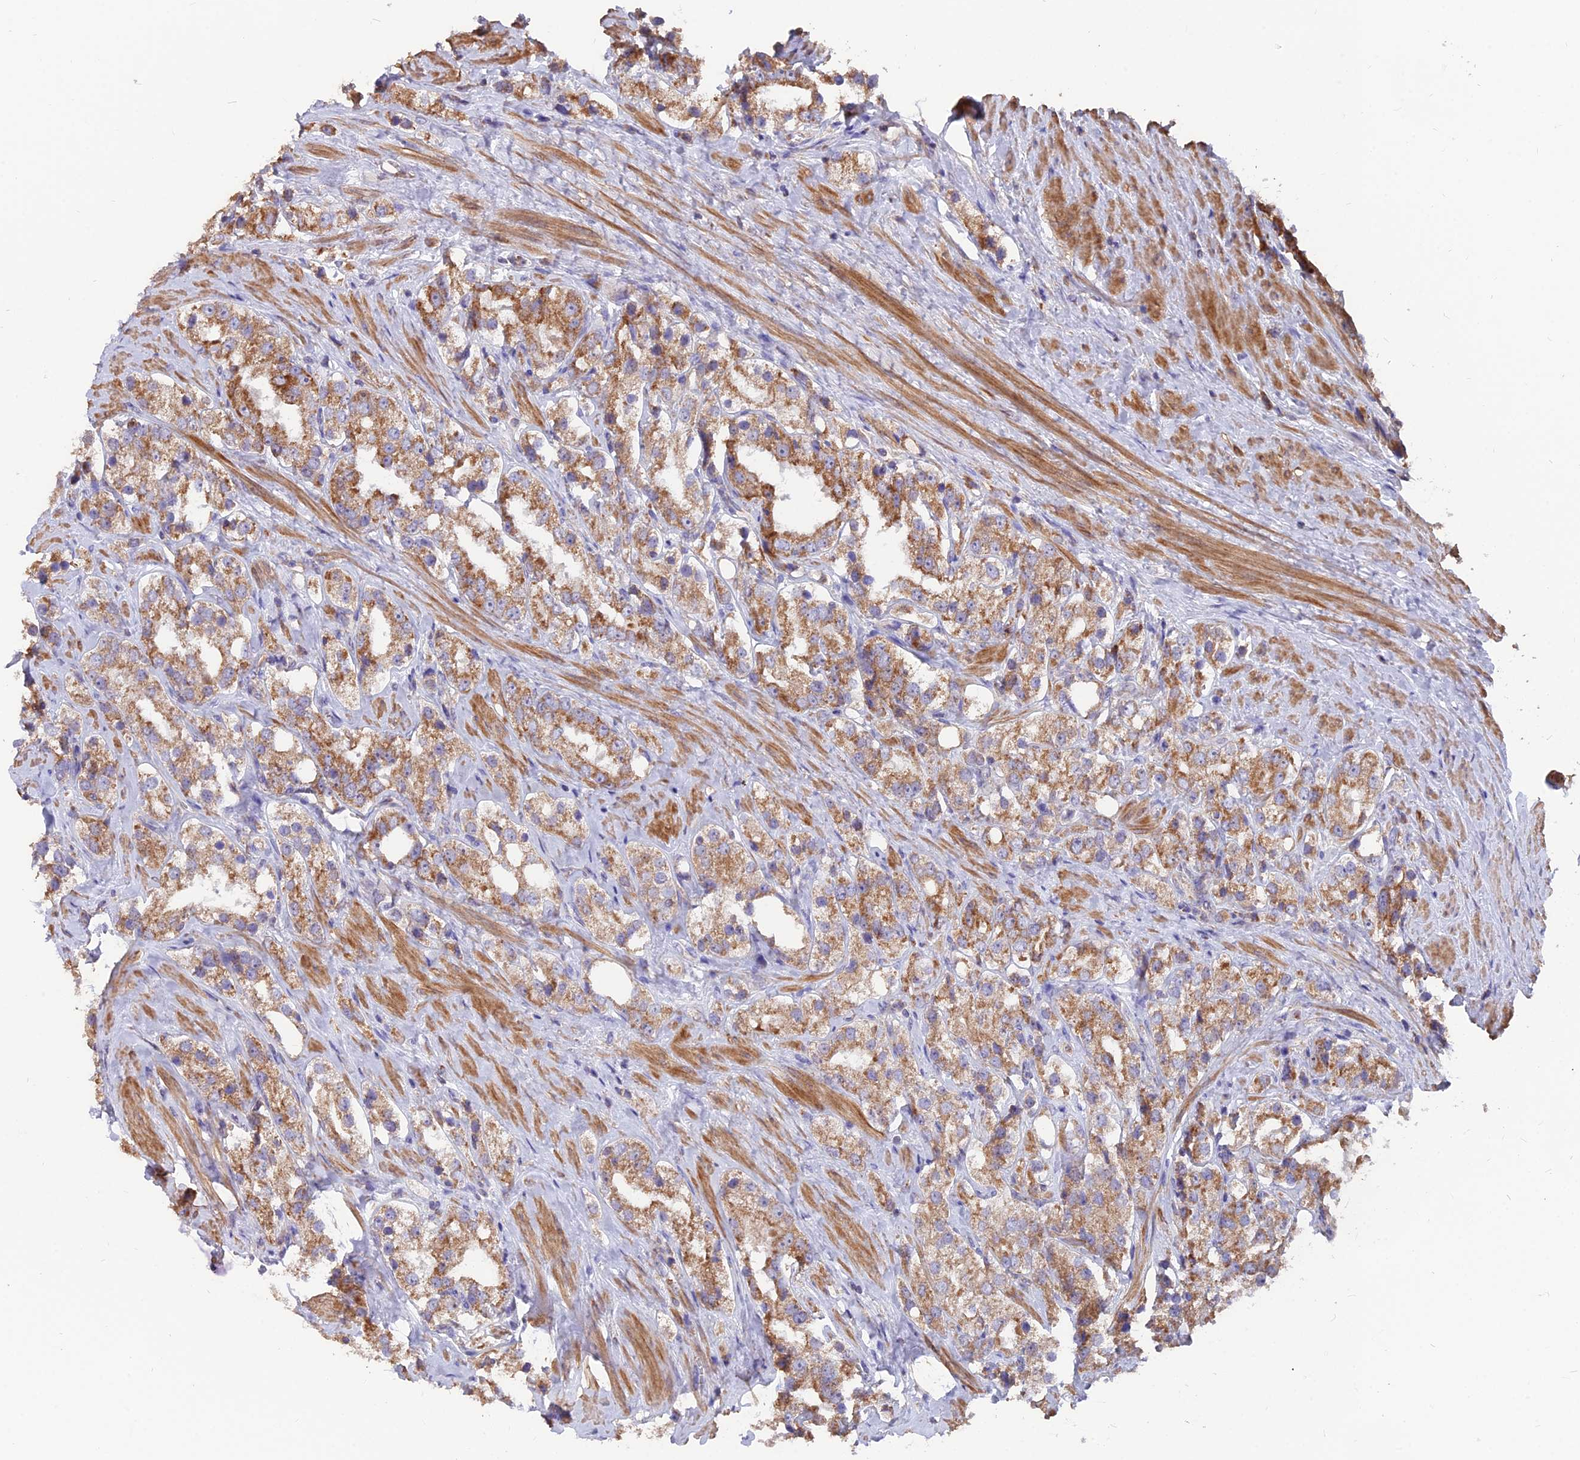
{"staining": {"intensity": "moderate", "quantity": ">75%", "location": "cytoplasmic/membranous"}, "tissue": "prostate cancer", "cell_type": "Tumor cells", "image_type": "cancer", "snomed": [{"axis": "morphology", "description": "Adenocarcinoma, NOS"}, {"axis": "topography", "description": "Prostate"}], "caption": "IHC of human prostate adenocarcinoma demonstrates medium levels of moderate cytoplasmic/membranous staining in approximately >75% of tumor cells.", "gene": "IFT22", "patient": {"sex": "male", "age": 79}}